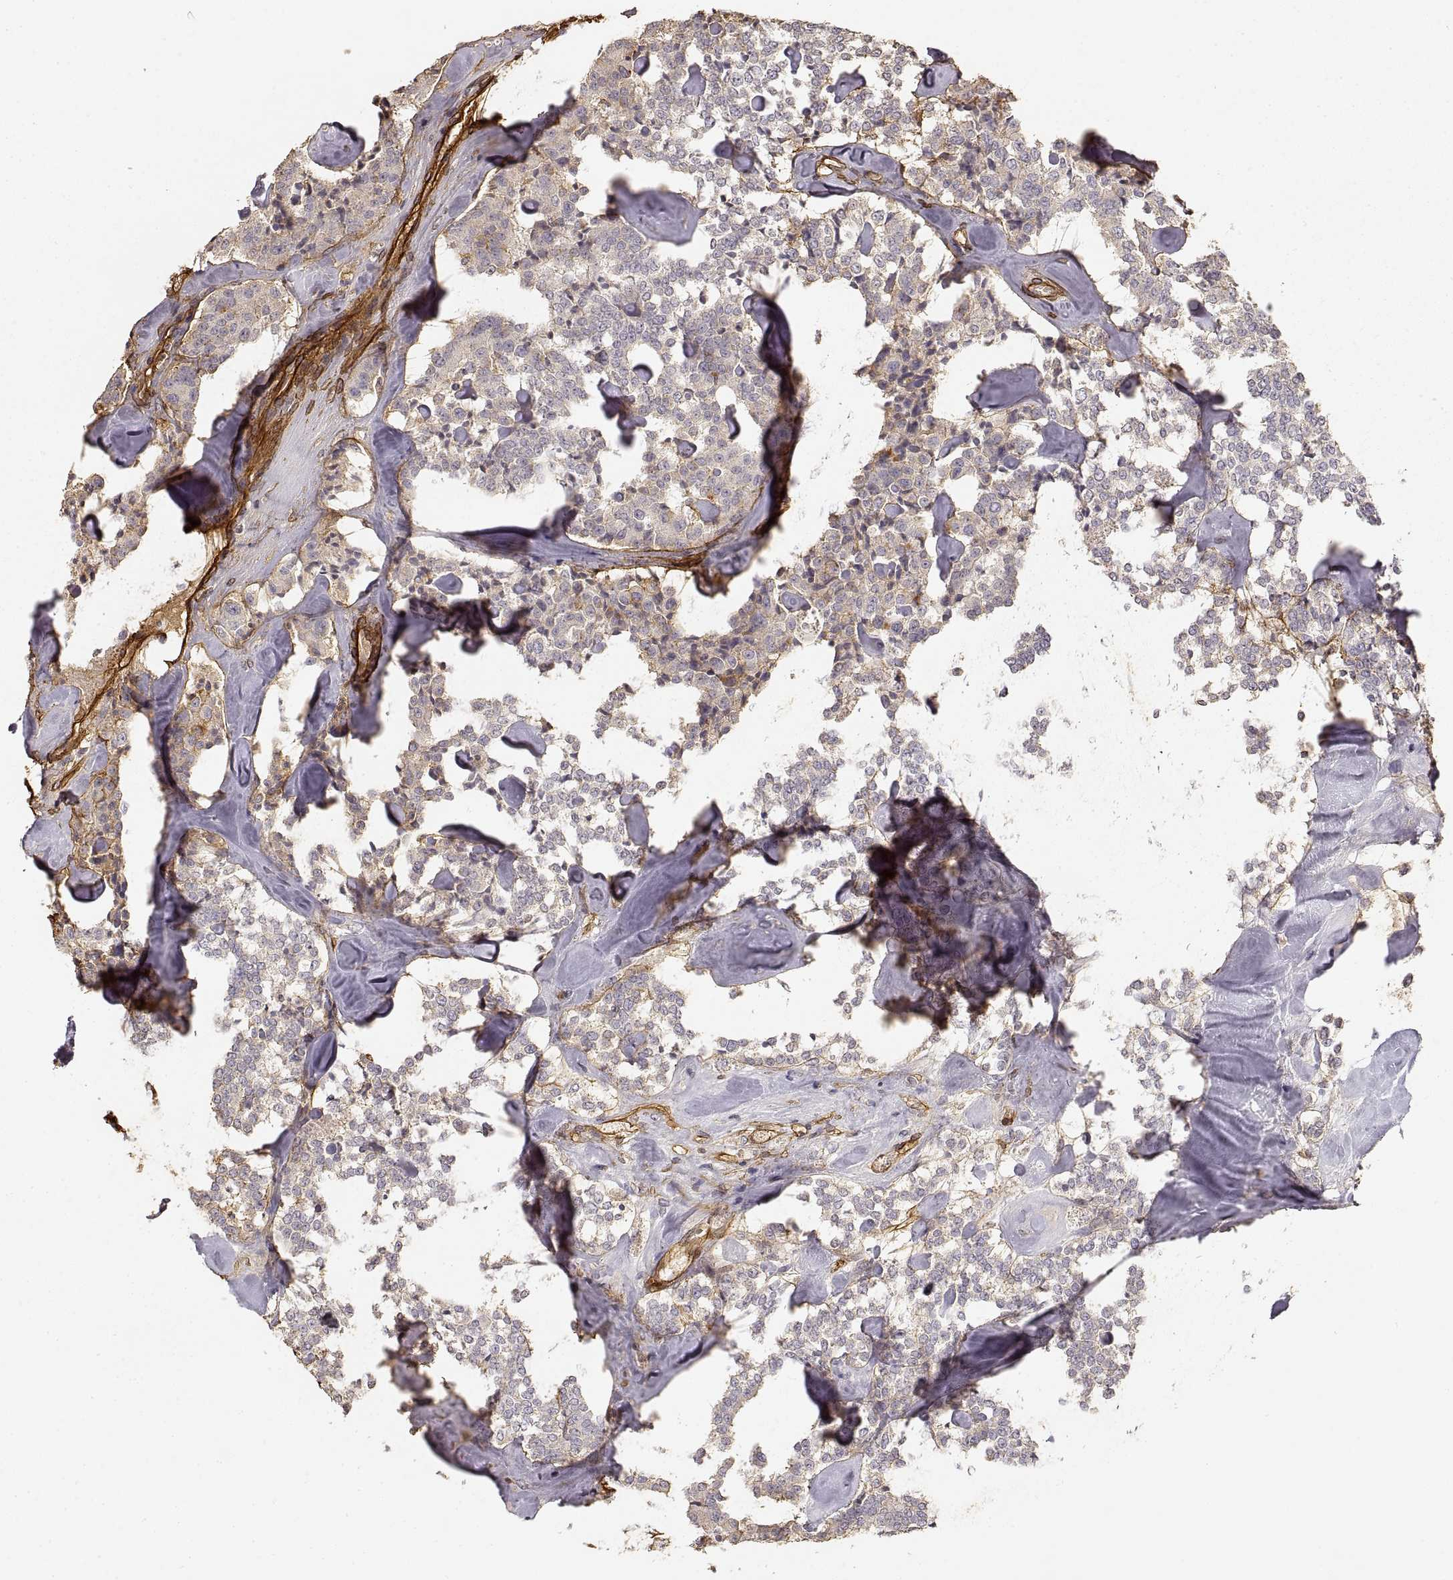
{"staining": {"intensity": "negative", "quantity": "none", "location": "none"}, "tissue": "carcinoid", "cell_type": "Tumor cells", "image_type": "cancer", "snomed": [{"axis": "morphology", "description": "Carcinoid, malignant, NOS"}, {"axis": "topography", "description": "Pancreas"}], "caption": "An immunohistochemistry image of carcinoid is shown. There is no staining in tumor cells of carcinoid. (DAB (3,3'-diaminobenzidine) IHC, high magnification).", "gene": "LAMA4", "patient": {"sex": "male", "age": 41}}